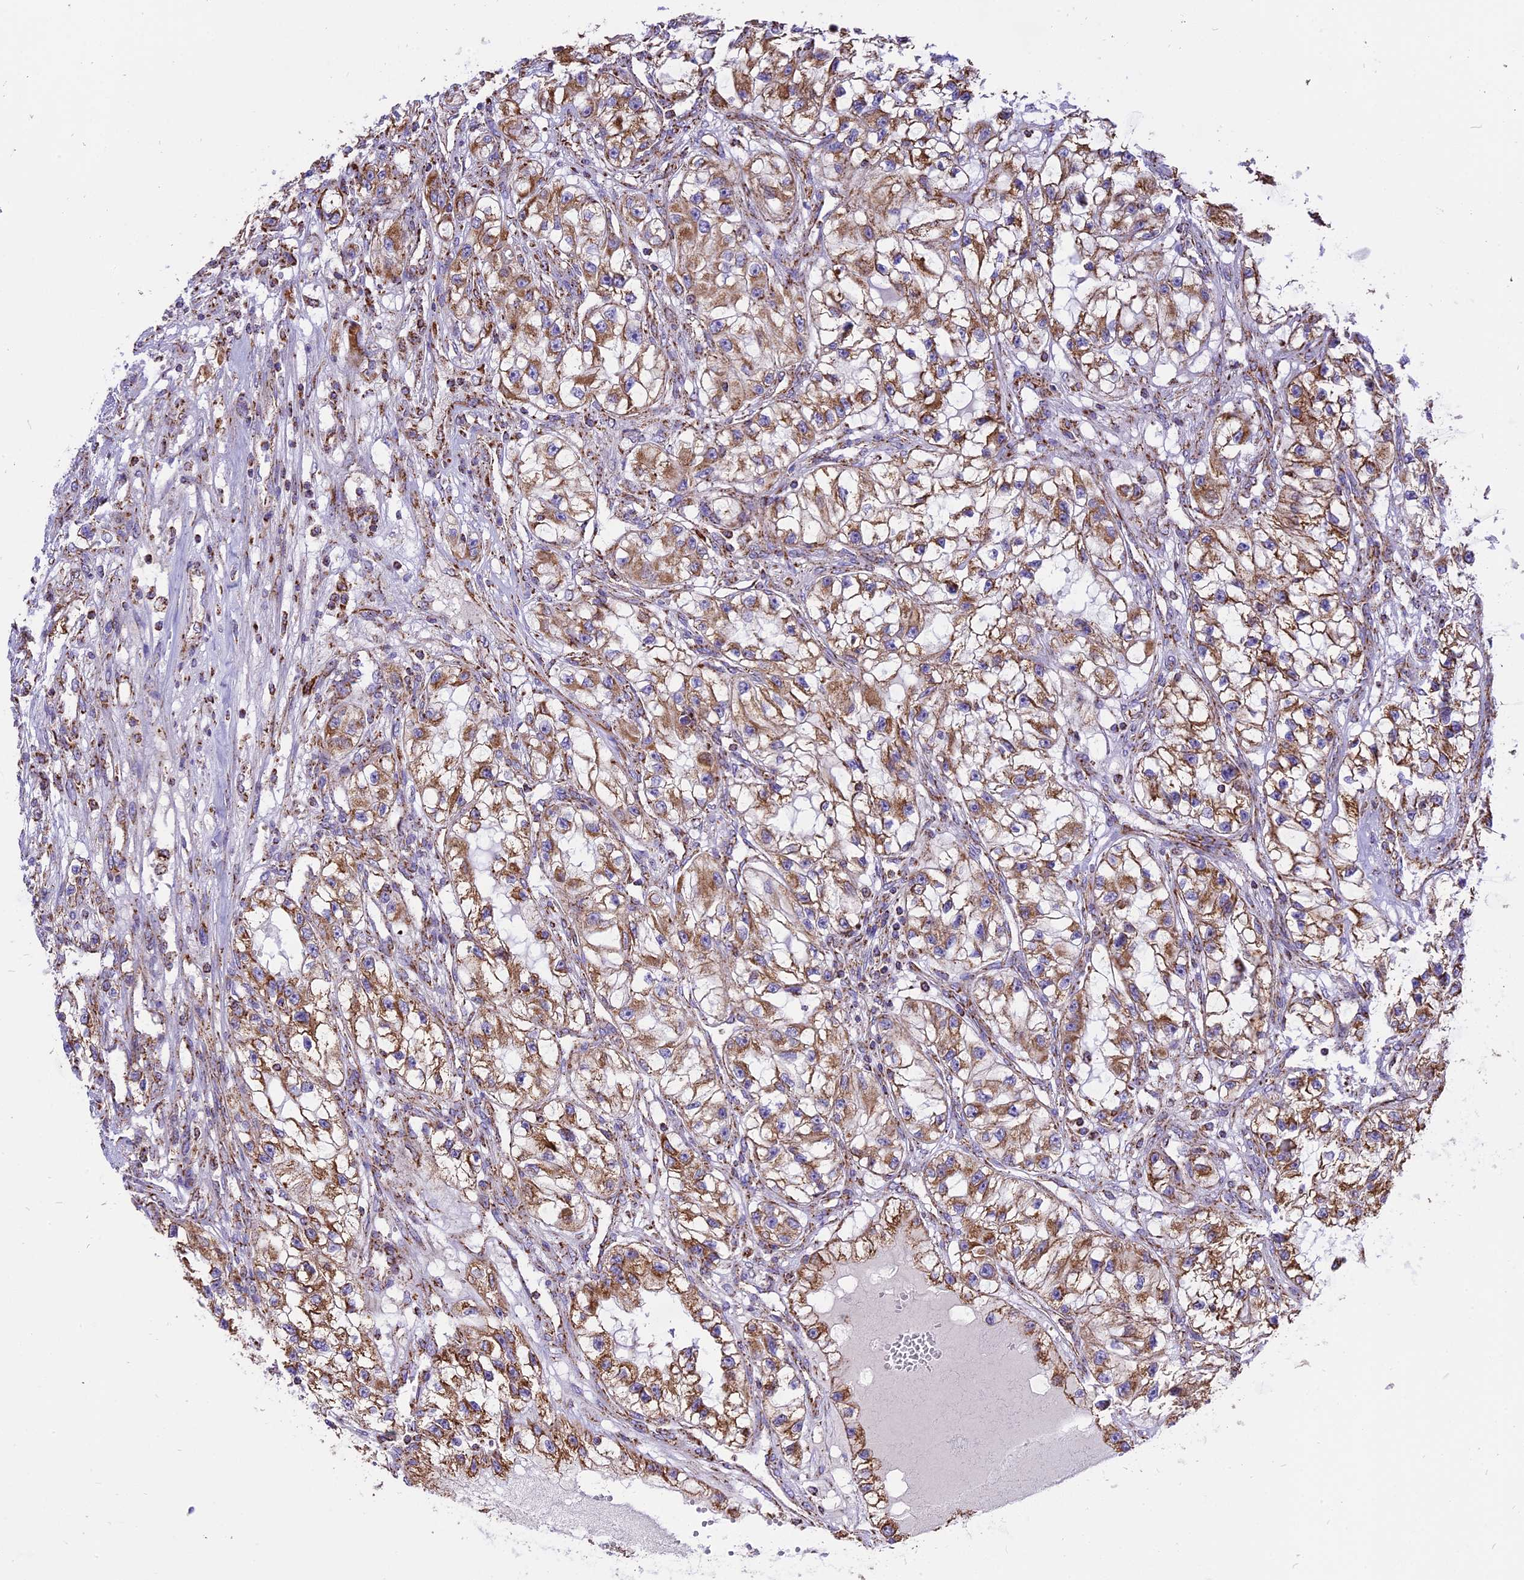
{"staining": {"intensity": "moderate", "quantity": ">75%", "location": "cytoplasmic/membranous"}, "tissue": "renal cancer", "cell_type": "Tumor cells", "image_type": "cancer", "snomed": [{"axis": "morphology", "description": "Adenocarcinoma, NOS"}, {"axis": "topography", "description": "Kidney"}], "caption": "About >75% of tumor cells in human renal adenocarcinoma display moderate cytoplasmic/membranous protein positivity as visualized by brown immunohistochemical staining.", "gene": "TTC4", "patient": {"sex": "female", "age": 57}}